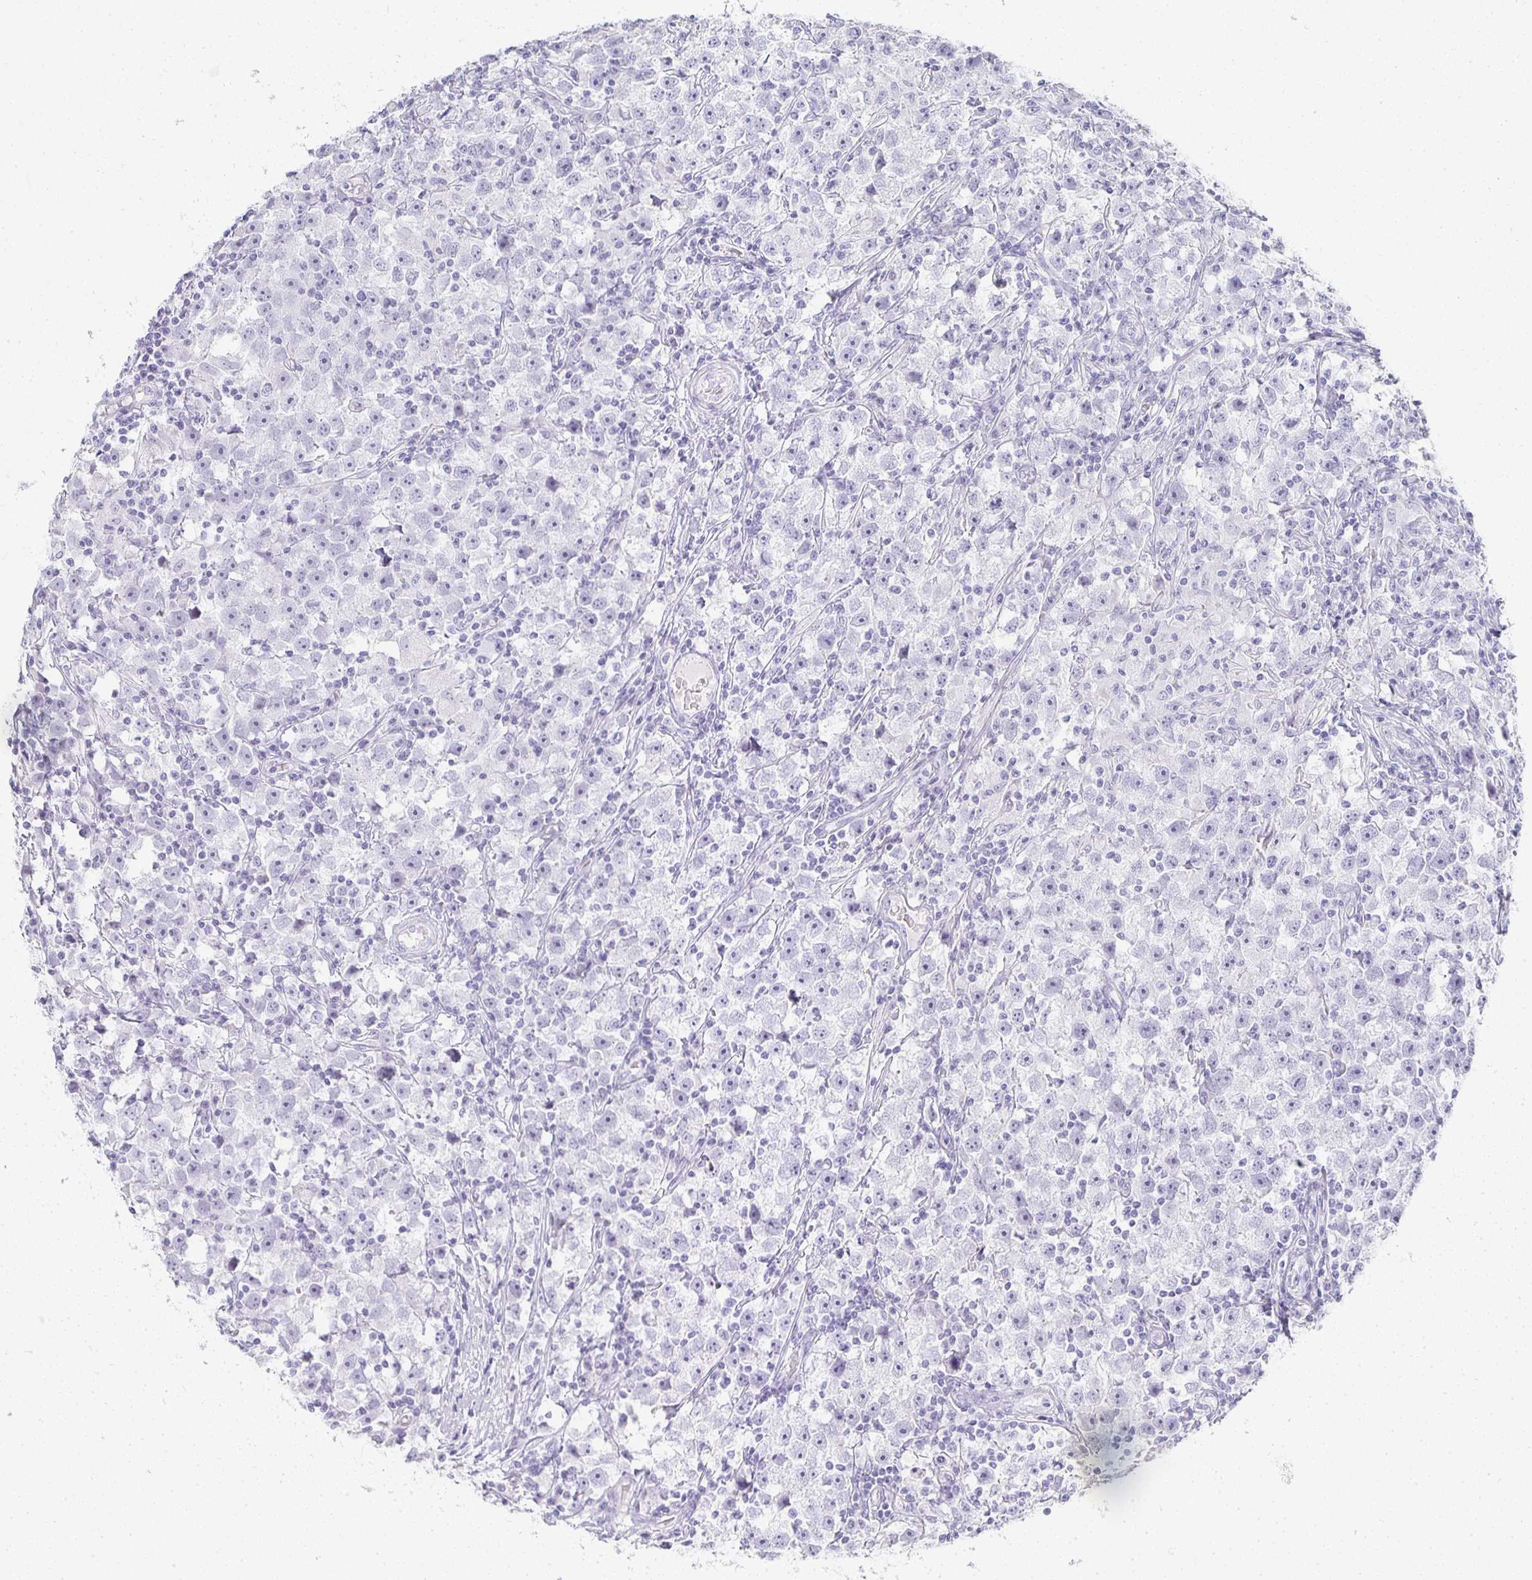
{"staining": {"intensity": "negative", "quantity": "none", "location": "none"}, "tissue": "testis cancer", "cell_type": "Tumor cells", "image_type": "cancer", "snomed": [{"axis": "morphology", "description": "Seminoma, NOS"}, {"axis": "topography", "description": "Testis"}], "caption": "An immunohistochemistry (IHC) image of seminoma (testis) is shown. There is no staining in tumor cells of seminoma (testis).", "gene": "TPSD1", "patient": {"sex": "male", "age": 33}}